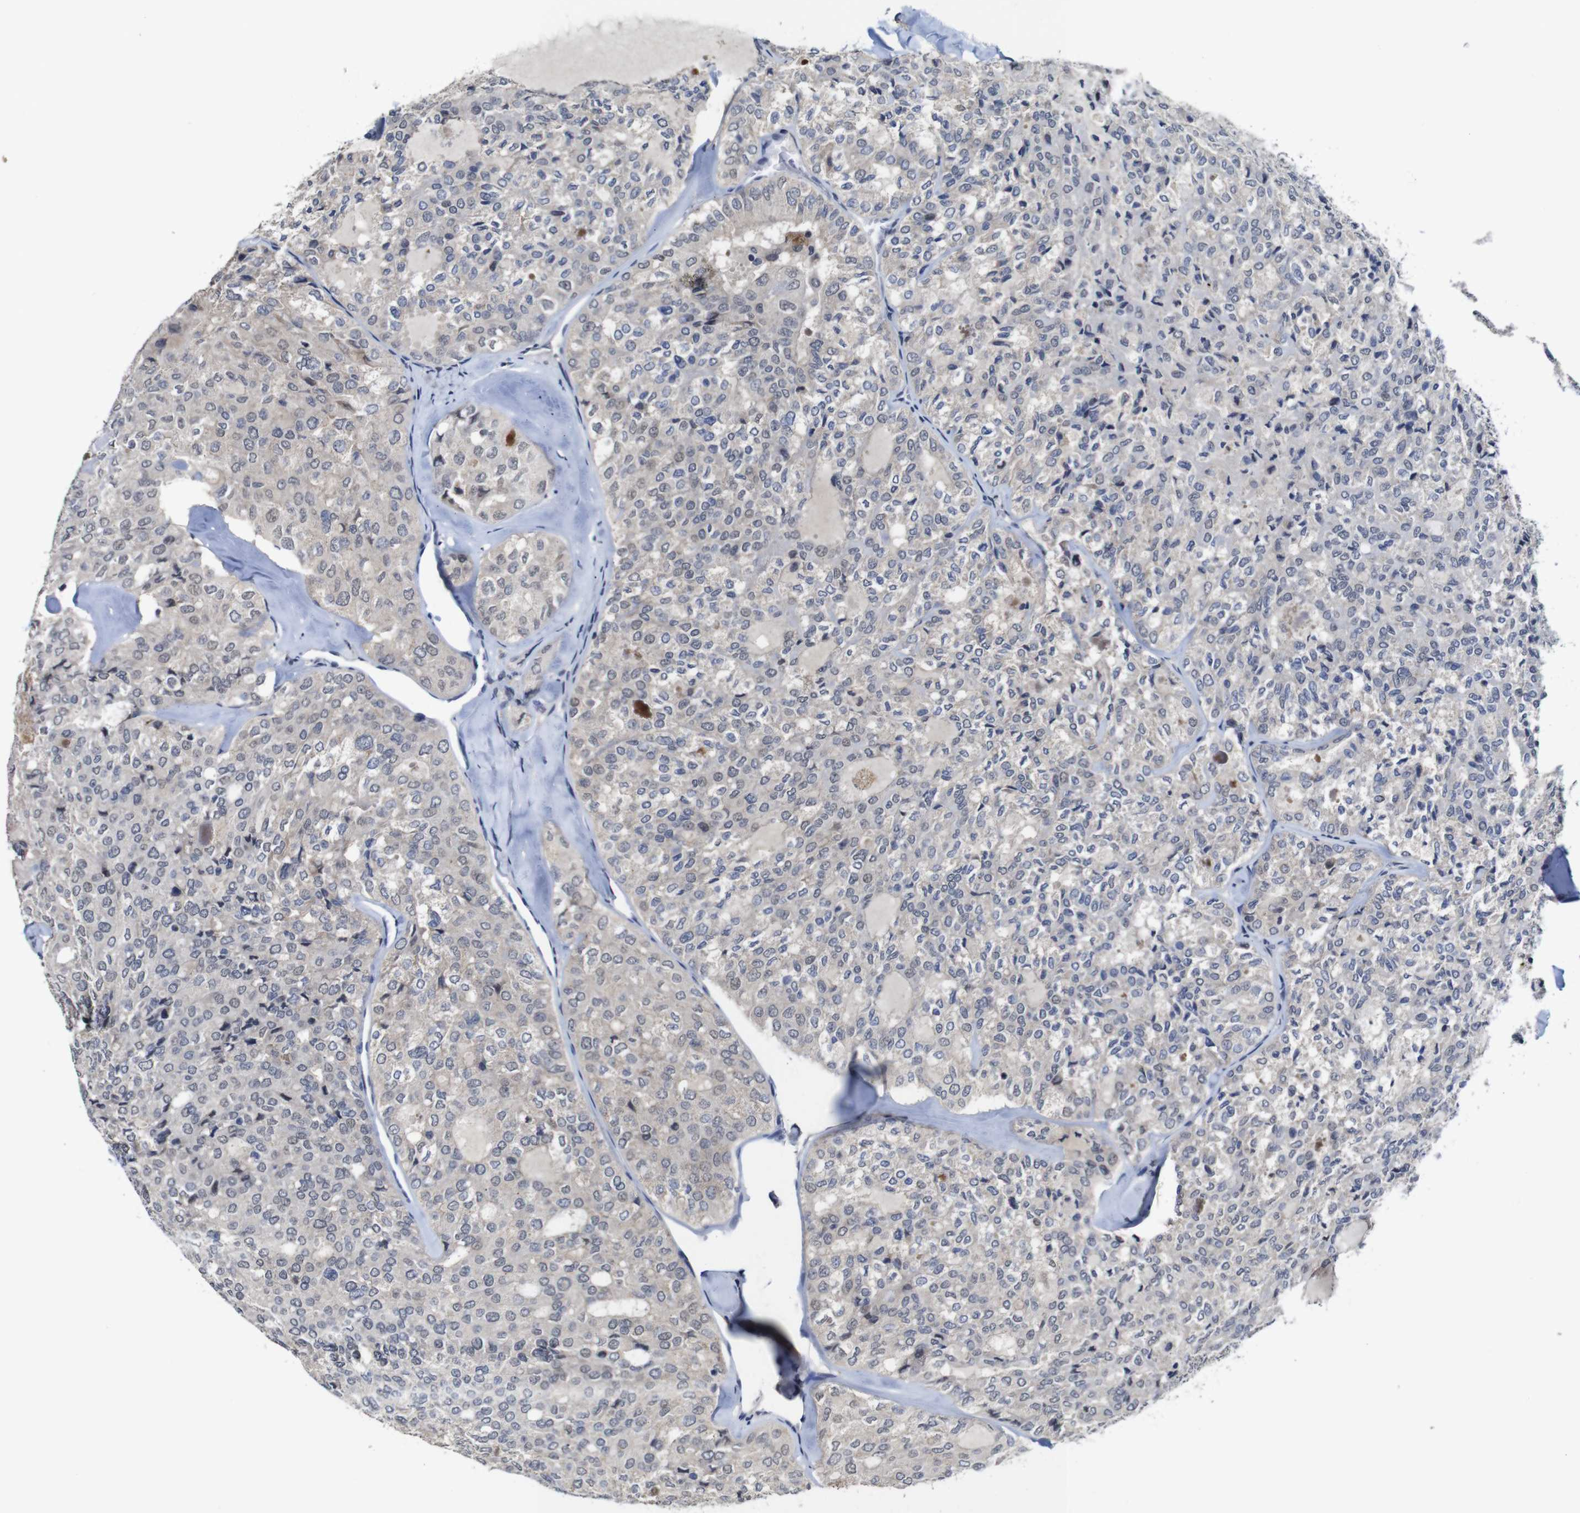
{"staining": {"intensity": "weak", "quantity": "<25%", "location": "cytoplasmic/membranous"}, "tissue": "thyroid cancer", "cell_type": "Tumor cells", "image_type": "cancer", "snomed": [{"axis": "morphology", "description": "Follicular adenoma carcinoma, NOS"}, {"axis": "topography", "description": "Thyroid gland"}], "caption": "Thyroid cancer (follicular adenoma carcinoma) was stained to show a protein in brown. There is no significant expression in tumor cells. Brightfield microscopy of IHC stained with DAB (3,3'-diaminobenzidine) (brown) and hematoxylin (blue), captured at high magnification.", "gene": "NTRK3", "patient": {"sex": "male", "age": 75}}